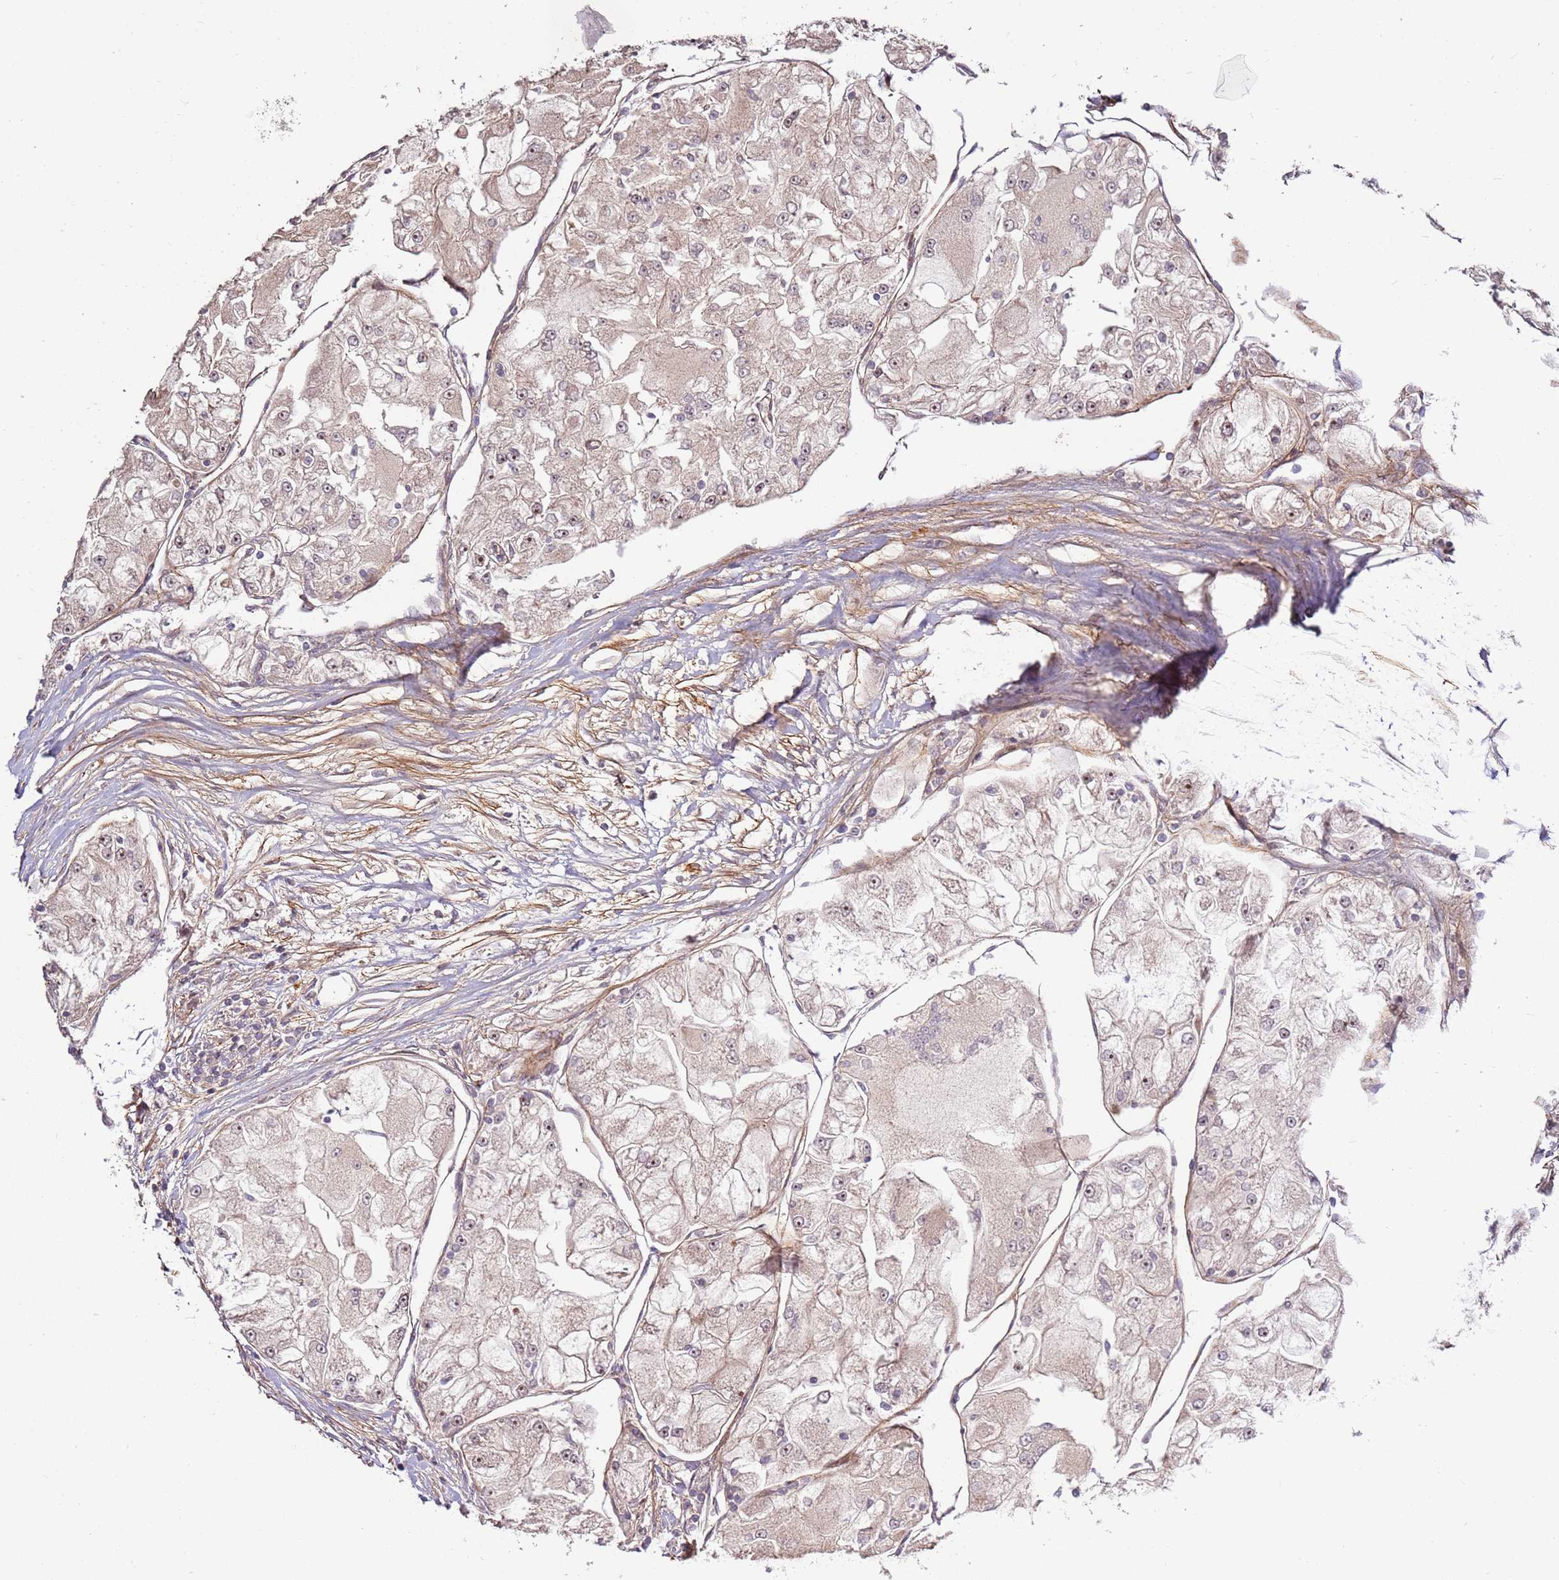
{"staining": {"intensity": "weak", "quantity": "<25%", "location": "cytoplasmic/membranous"}, "tissue": "renal cancer", "cell_type": "Tumor cells", "image_type": "cancer", "snomed": [{"axis": "morphology", "description": "Adenocarcinoma, NOS"}, {"axis": "topography", "description": "Kidney"}], "caption": "High power microscopy photomicrograph of an immunohistochemistry (IHC) image of renal cancer (adenocarcinoma), revealing no significant staining in tumor cells. Nuclei are stained in blue.", "gene": "RHBDL1", "patient": {"sex": "female", "age": 72}}